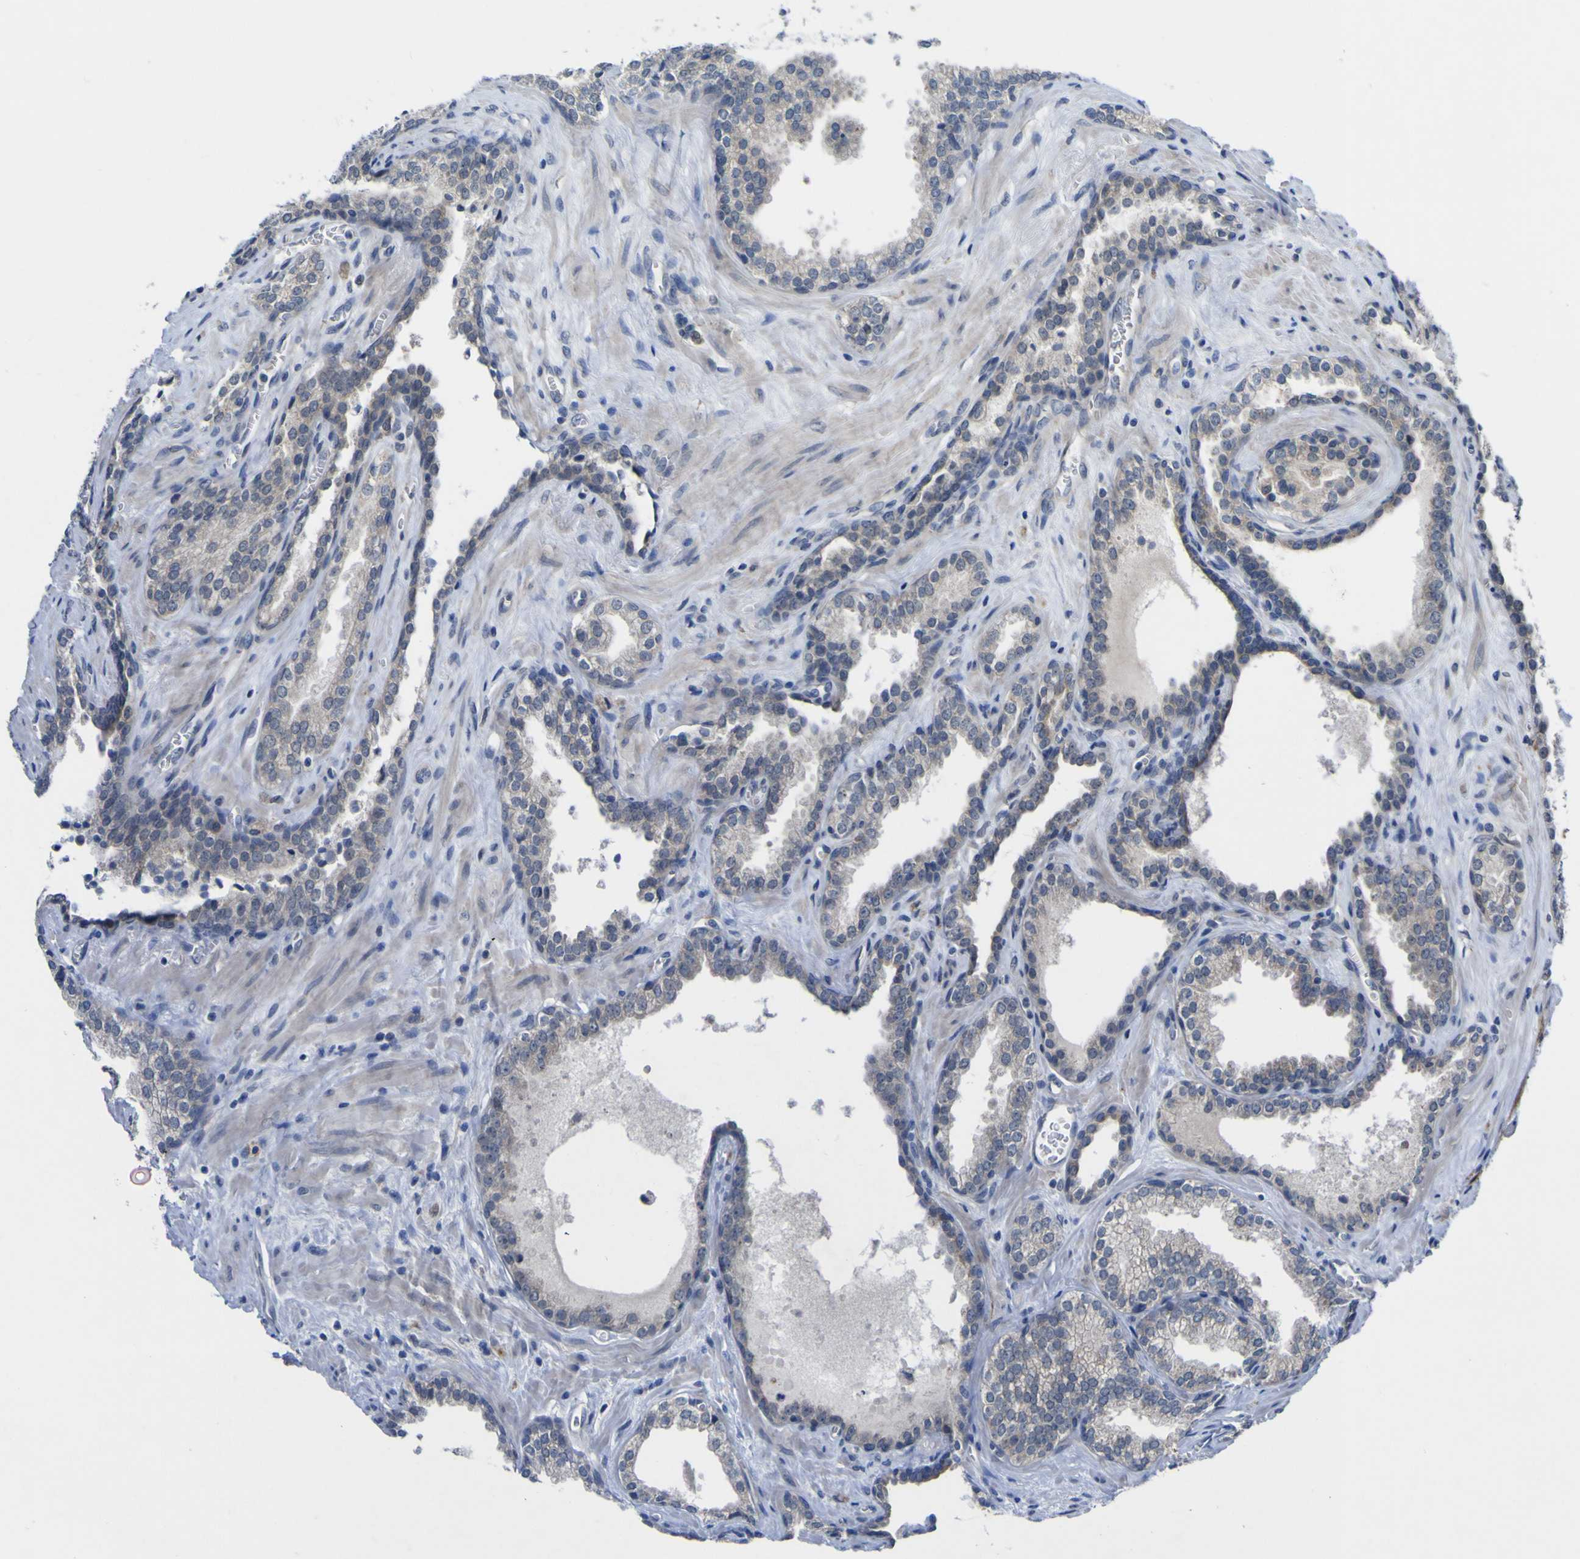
{"staining": {"intensity": "negative", "quantity": "none", "location": "none"}, "tissue": "prostate cancer", "cell_type": "Tumor cells", "image_type": "cancer", "snomed": [{"axis": "morphology", "description": "Adenocarcinoma, Low grade"}, {"axis": "topography", "description": "Prostate"}], "caption": "This is an immunohistochemistry photomicrograph of human prostate low-grade adenocarcinoma. There is no staining in tumor cells.", "gene": "TNFRSF11A", "patient": {"sex": "male", "age": 60}}